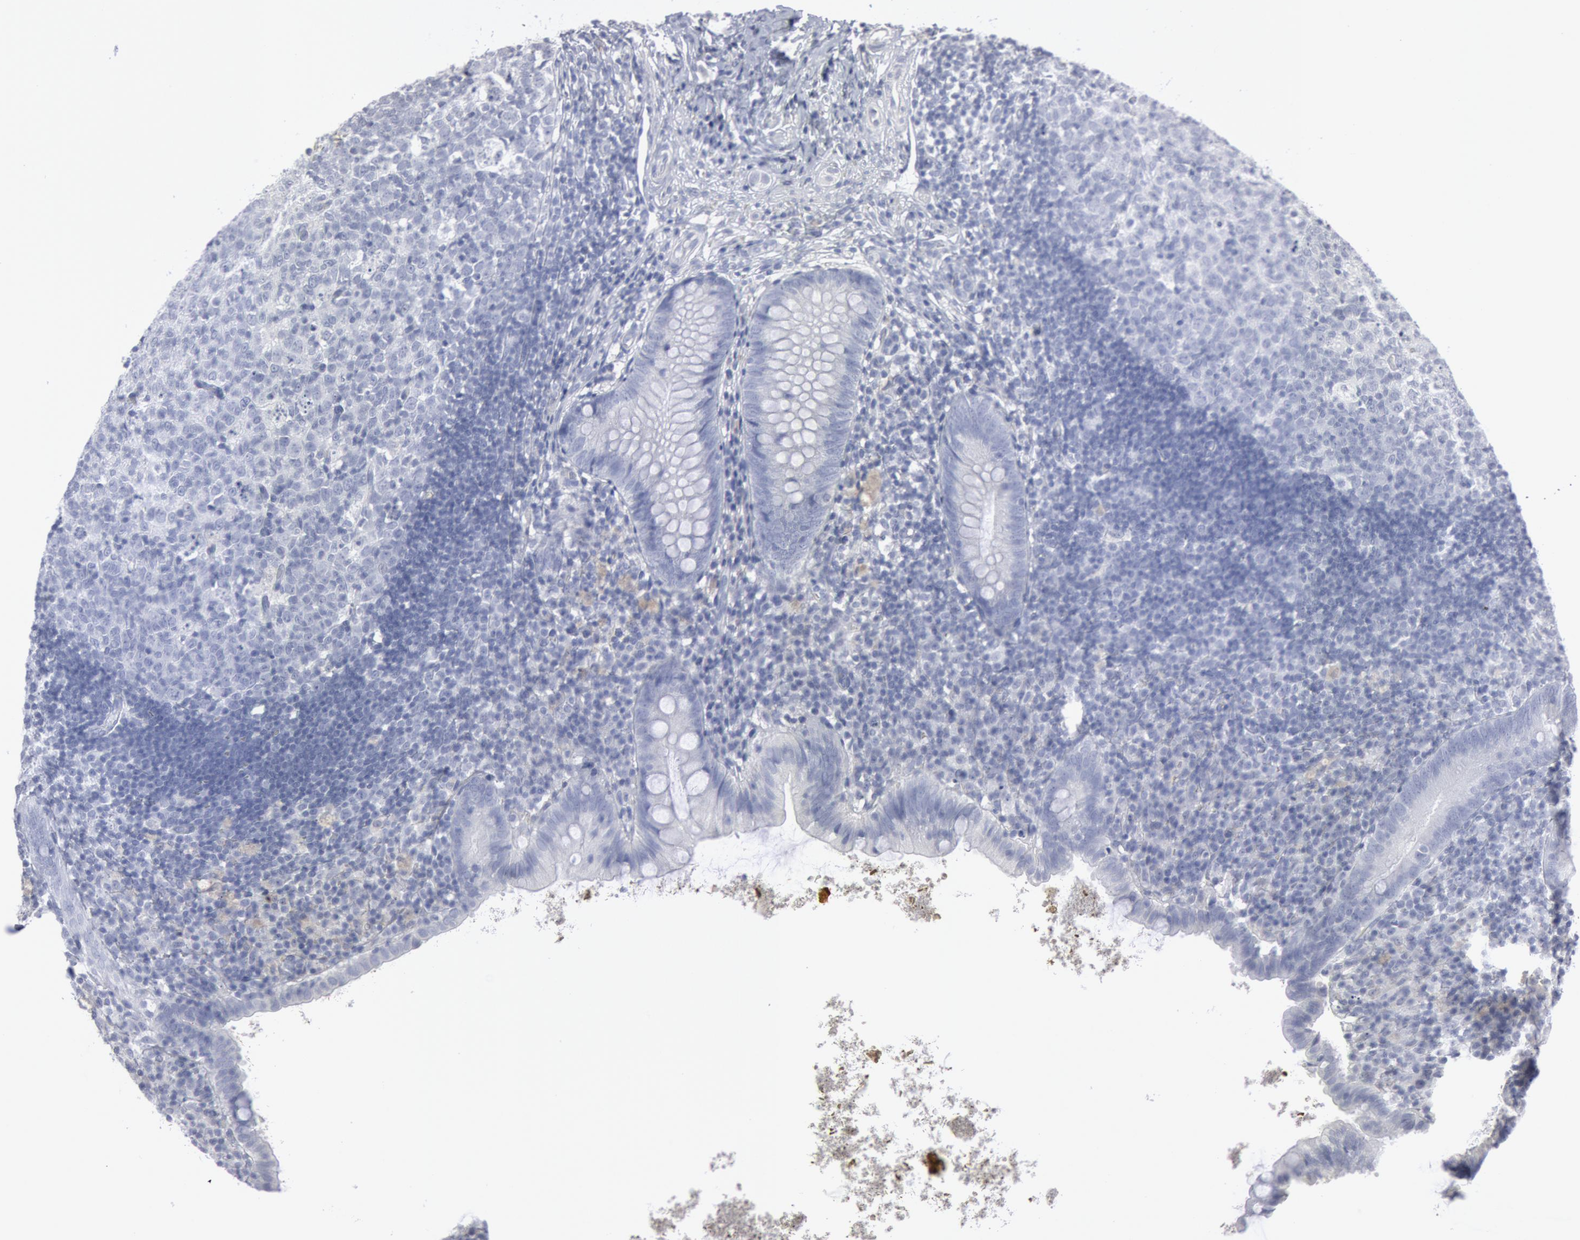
{"staining": {"intensity": "negative", "quantity": "none", "location": "none"}, "tissue": "appendix", "cell_type": "Glandular cells", "image_type": "normal", "snomed": [{"axis": "morphology", "description": "Normal tissue, NOS"}, {"axis": "topography", "description": "Appendix"}], "caption": "The micrograph displays no significant expression in glandular cells of appendix.", "gene": "DMC1", "patient": {"sex": "female", "age": 9}}